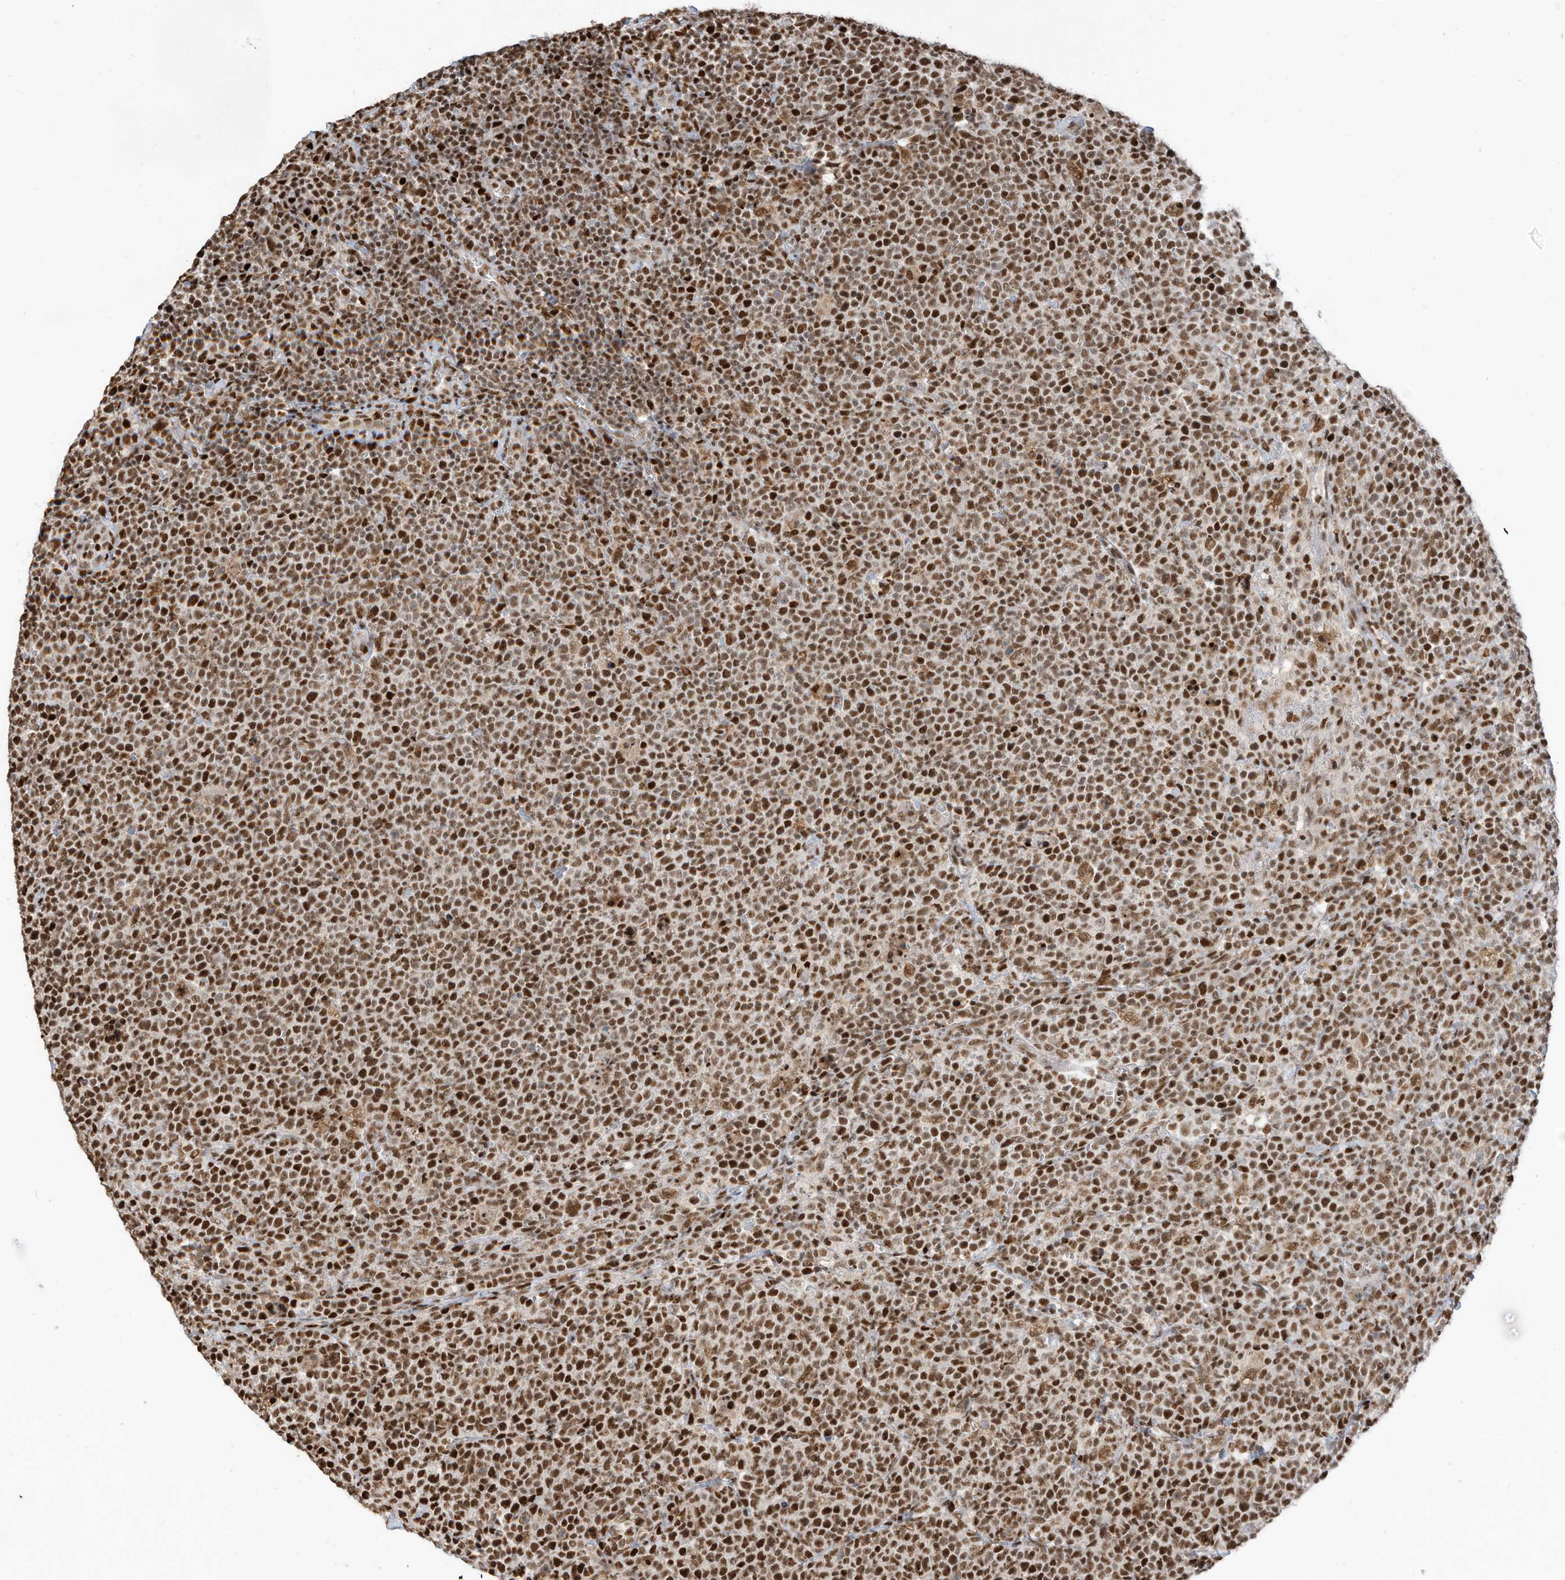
{"staining": {"intensity": "moderate", "quantity": ">75%", "location": "nuclear"}, "tissue": "lymphoma", "cell_type": "Tumor cells", "image_type": "cancer", "snomed": [{"axis": "morphology", "description": "Malignant lymphoma, non-Hodgkin's type, High grade"}, {"axis": "topography", "description": "Lymph node"}], "caption": "This is a micrograph of immunohistochemistry (IHC) staining of malignant lymphoma, non-Hodgkin's type (high-grade), which shows moderate positivity in the nuclear of tumor cells.", "gene": "SAMD15", "patient": {"sex": "male", "age": 61}}